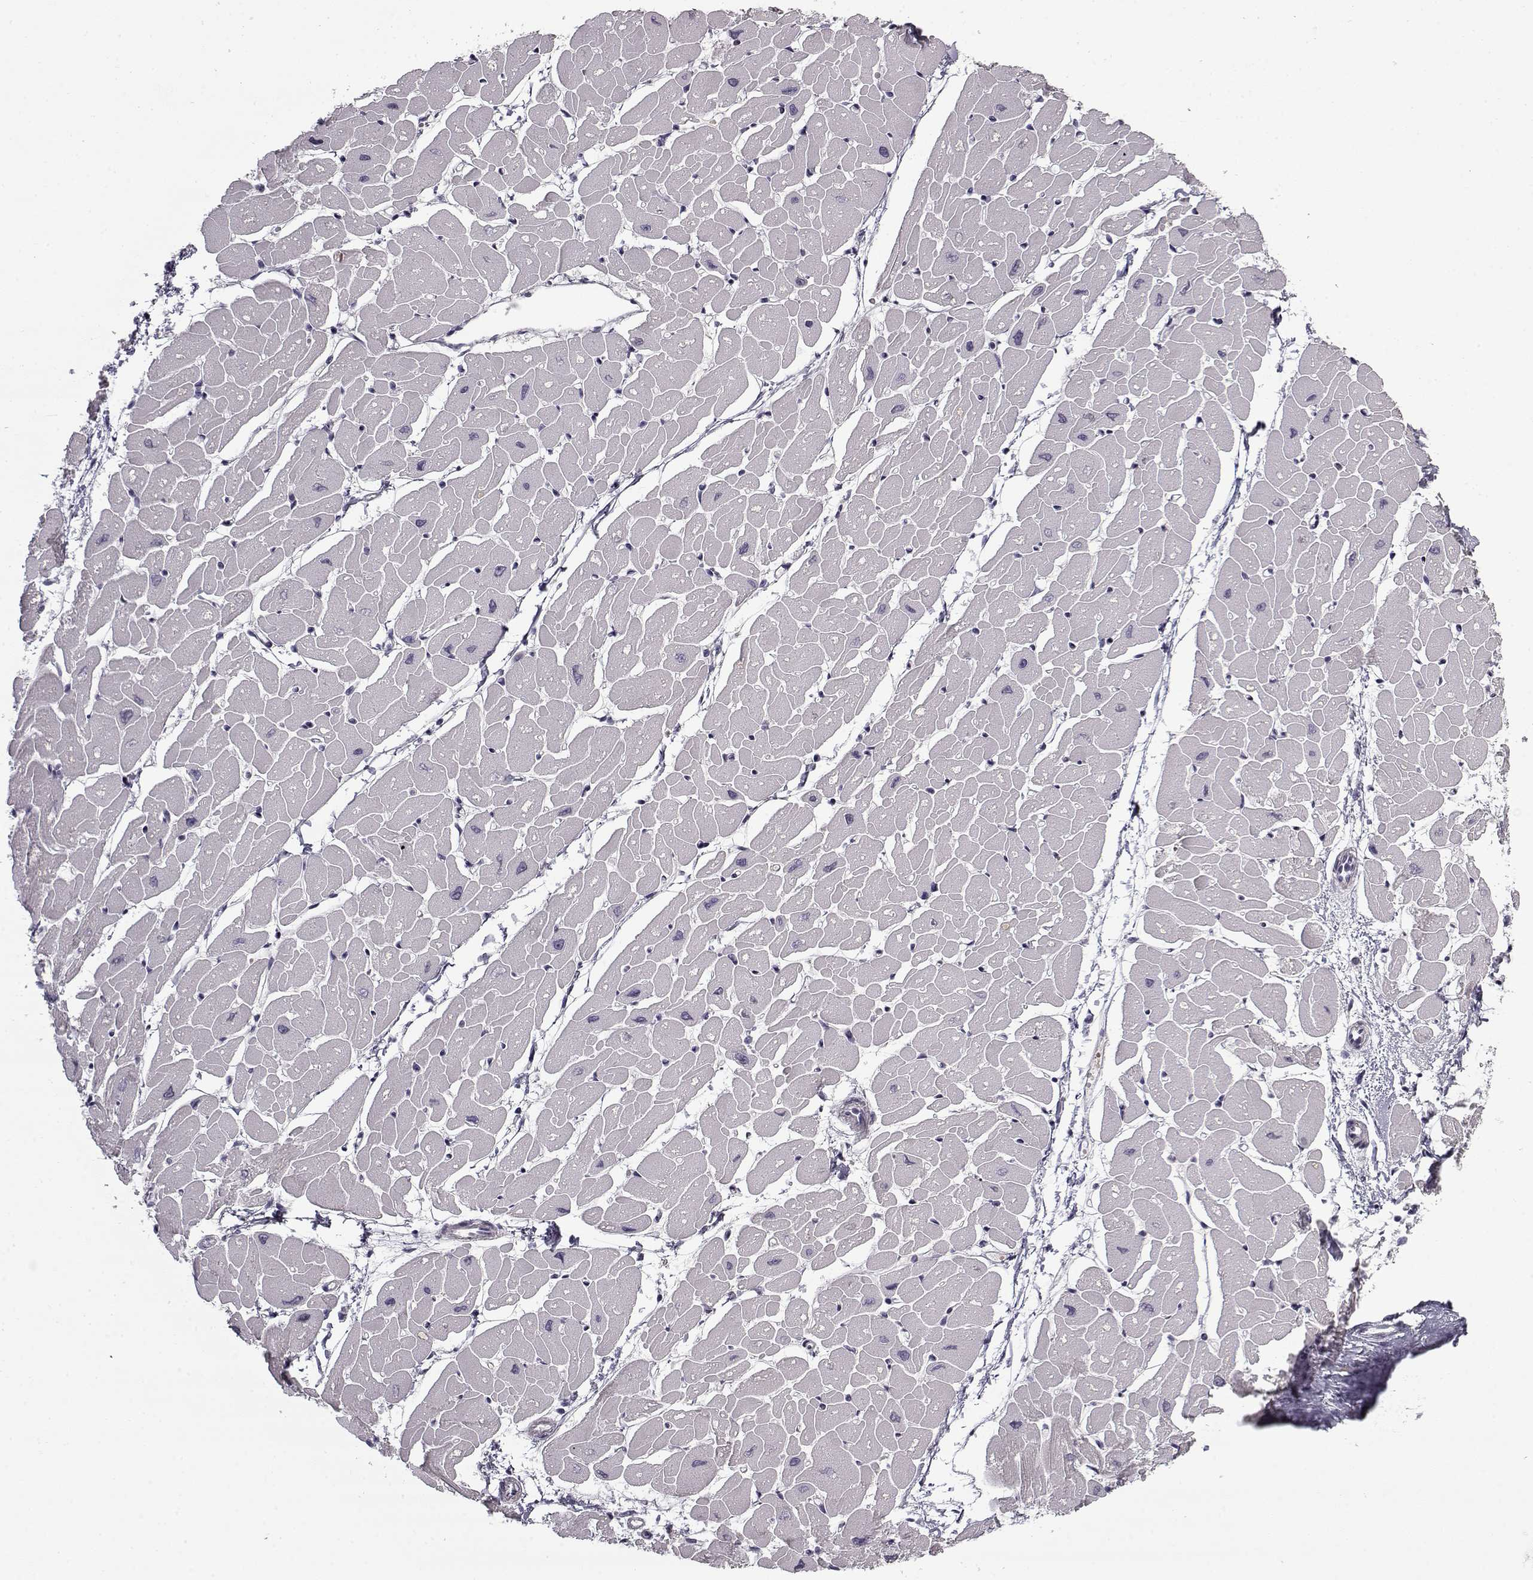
{"staining": {"intensity": "negative", "quantity": "none", "location": "none"}, "tissue": "heart muscle", "cell_type": "Cardiomyocytes", "image_type": "normal", "snomed": [{"axis": "morphology", "description": "Normal tissue, NOS"}, {"axis": "topography", "description": "Heart"}], "caption": "This is an IHC photomicrograph of benign heart muscle. There is no staining in cardiomyocytes.", "gene": "SNCA", "patient": {"sex": "male", "age": 57}}